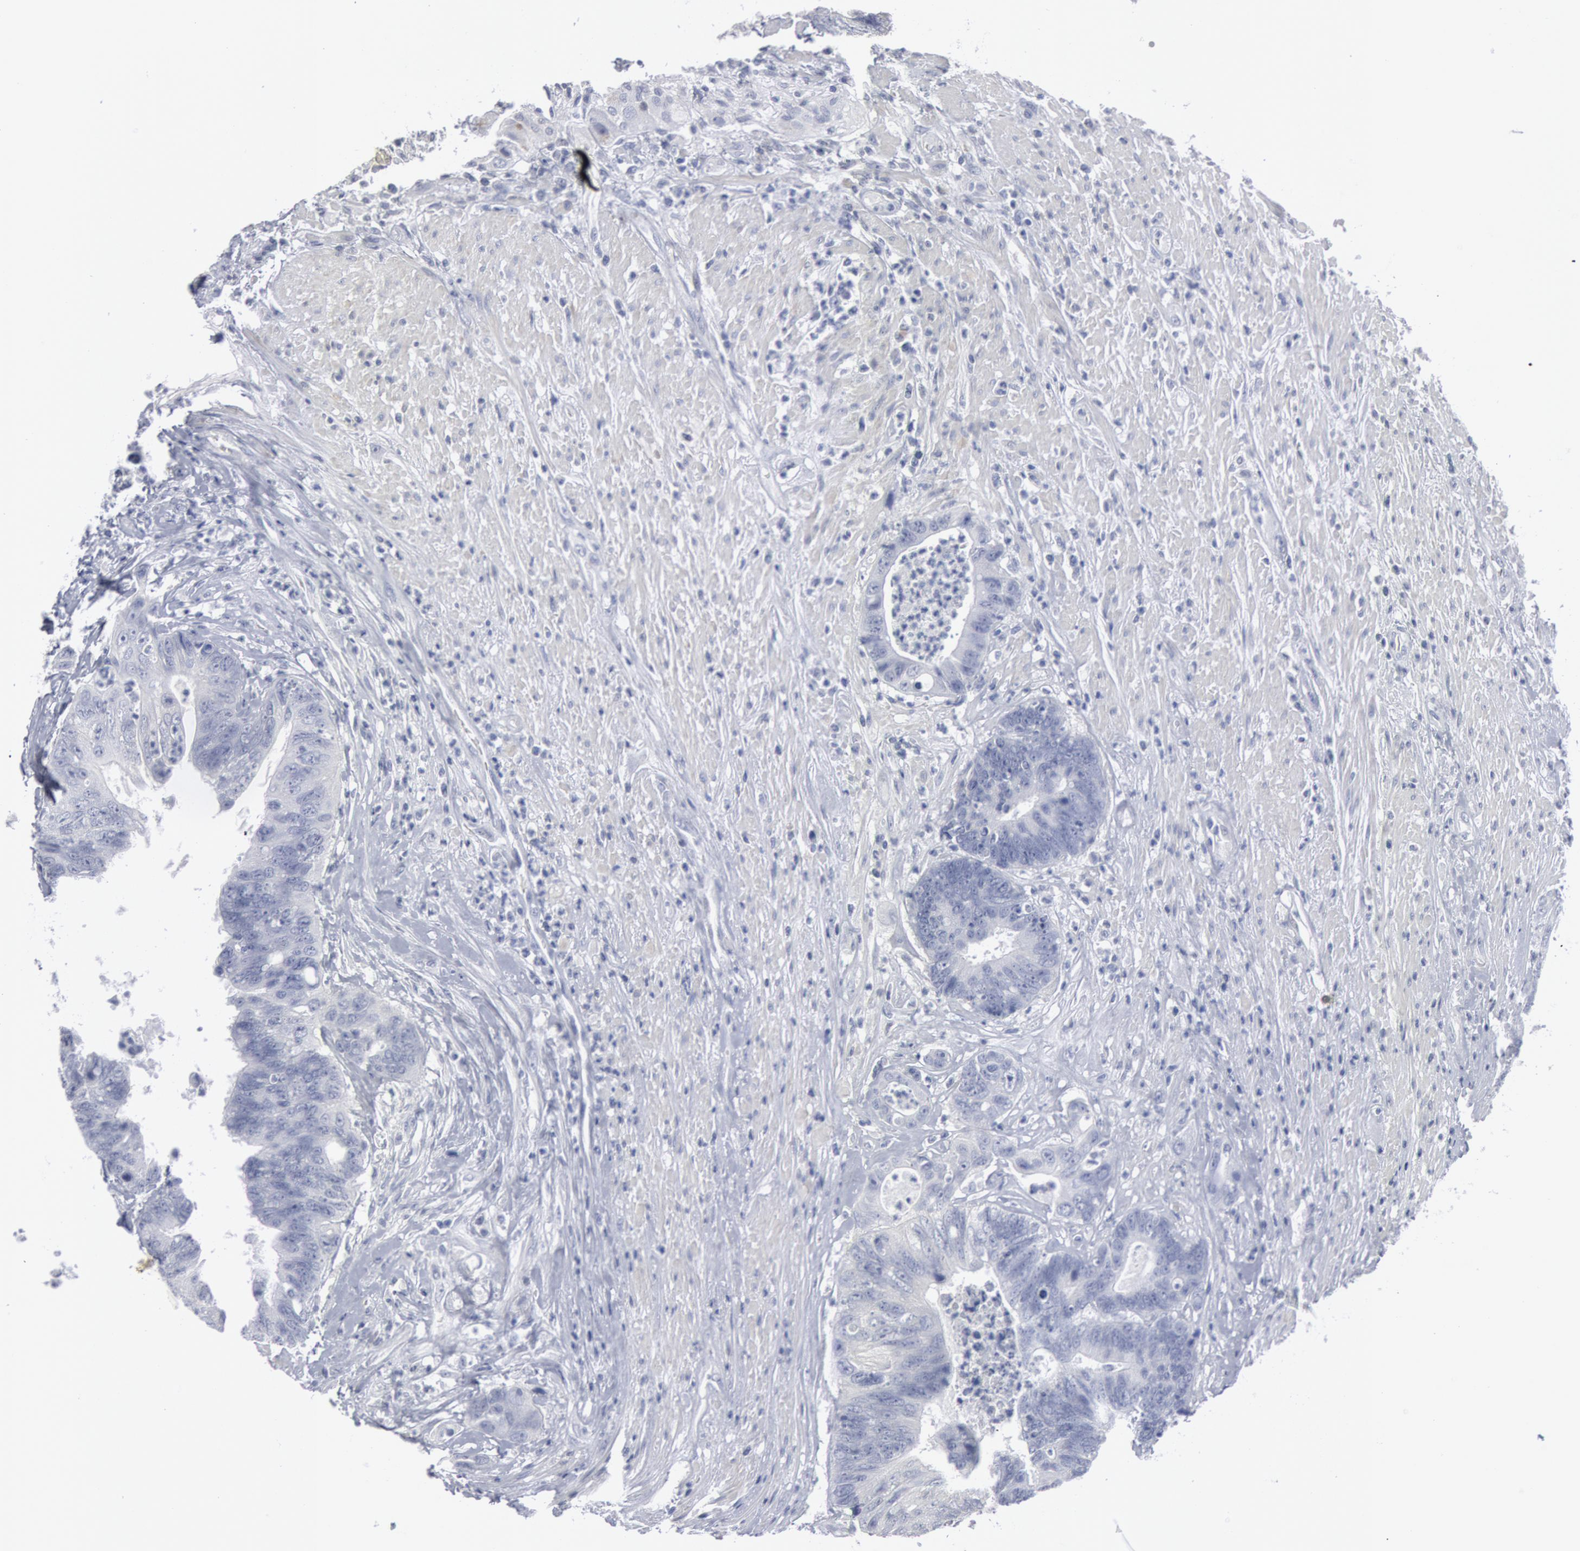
{"staining": {"intensity": "negative", "quantity": "none", "location": "none"}, "tissue": "colorectal cancer", "cell_type": "Tumor cells", "image_type": "cancer", "snomed": [{"axis": "morphology", "description": "Adenocarcinoma, NOS"}, {"axis": "topography", "description": "Rectum"}], "caption": "Histopathology image shows no significant protein staining in tumor cells of colorectal cancer. (Immunohistochemistry (ihc), brightfield microscopy, high magnification).", "gene": "DMC1", "patient": {"sex": "female", "age": 65}}